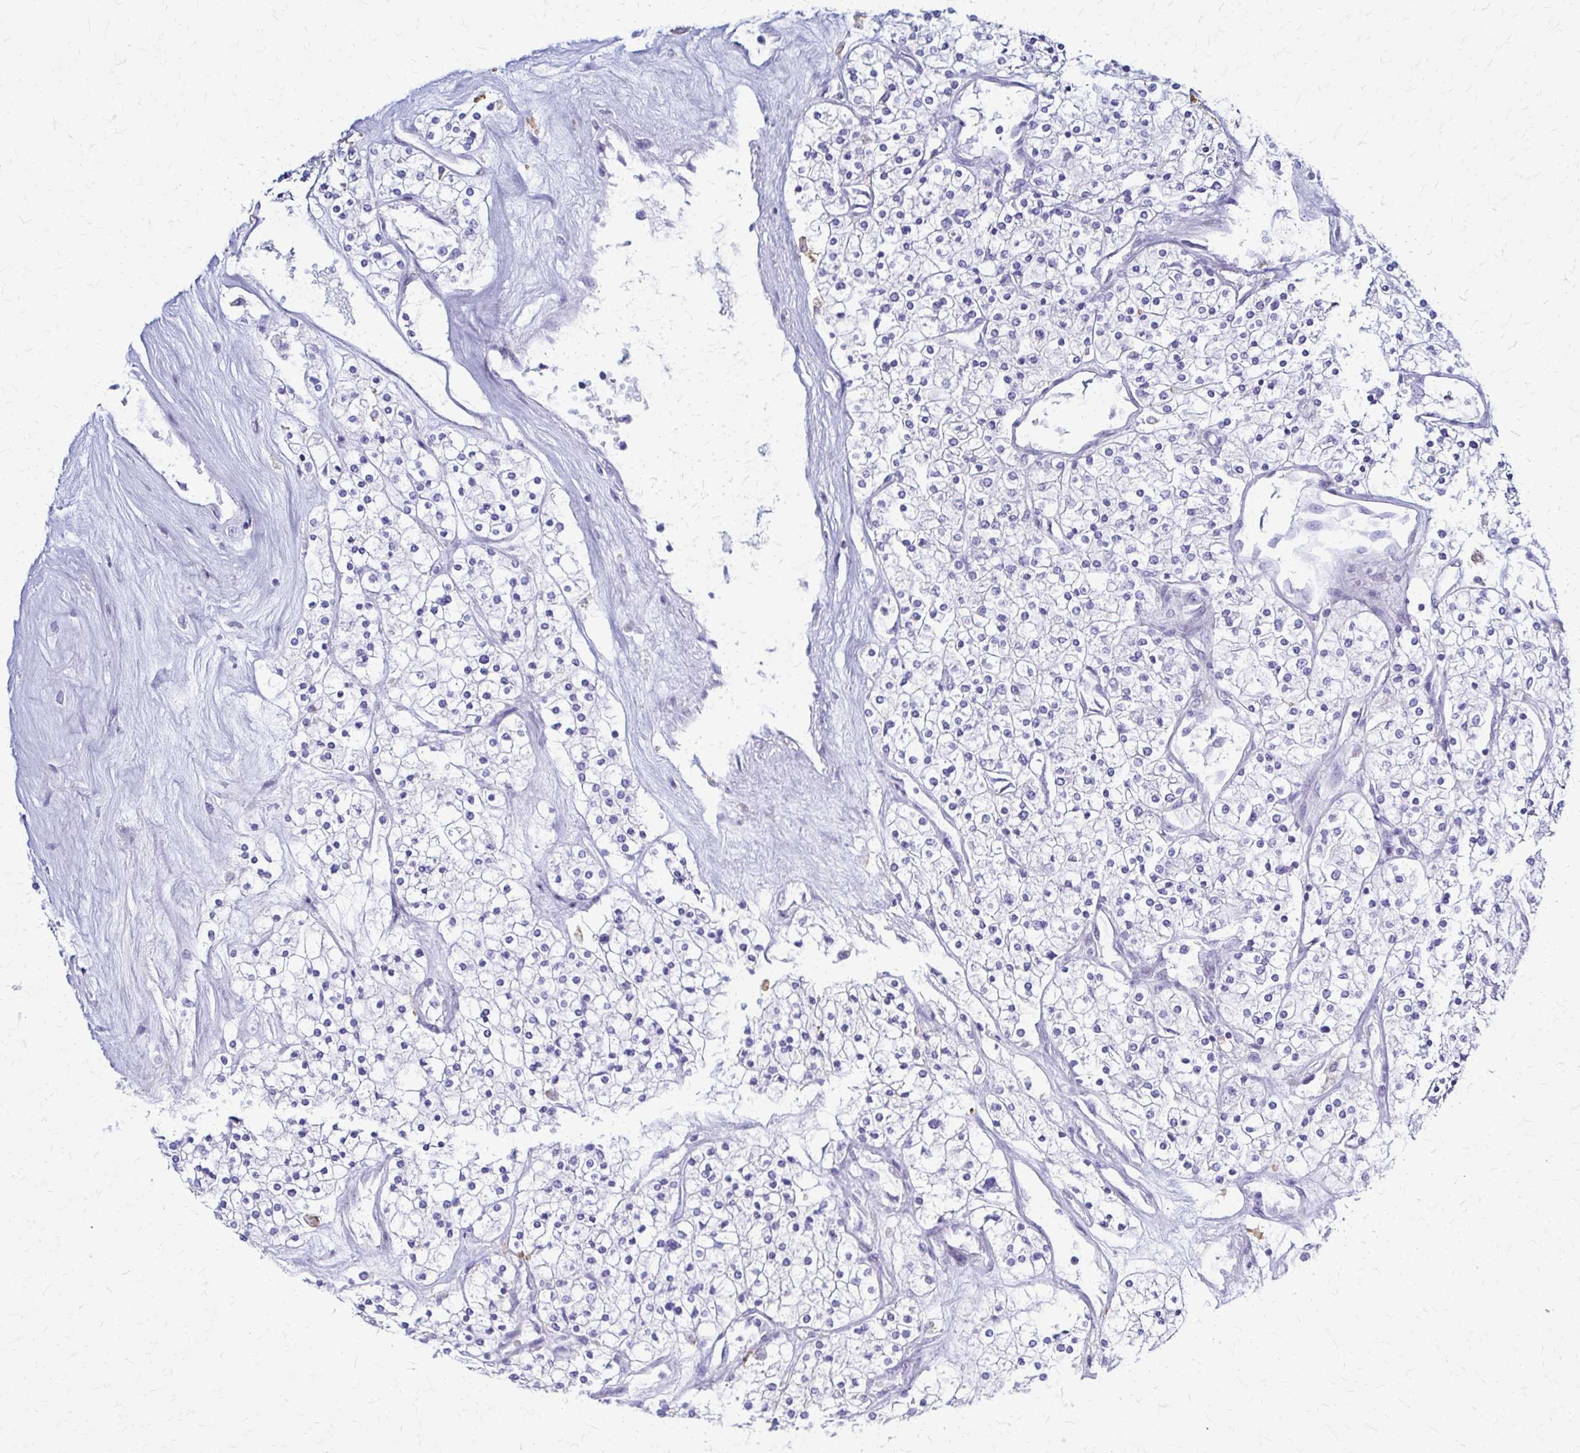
{"staining": {"intensity": "negative", "quantity": "none", "location": "none"}, "tissue": "renal cancer", "cell_type": "Tumor cells", "image_type": "cancer", "snomed": [{"axis": "morphology", "description": "Adenocarcinoma, NOS"}, {"axis": "topography", "description": "Kidney"}], "caption": "DAB (3,3'-diaminobenzidine) immunohistochemical staining of human adenocarcinoma (renal) shows no significant expression in tumor cells.", "gene": "RHOBTB2", "patient": {"sex": "male", "age": 80}}